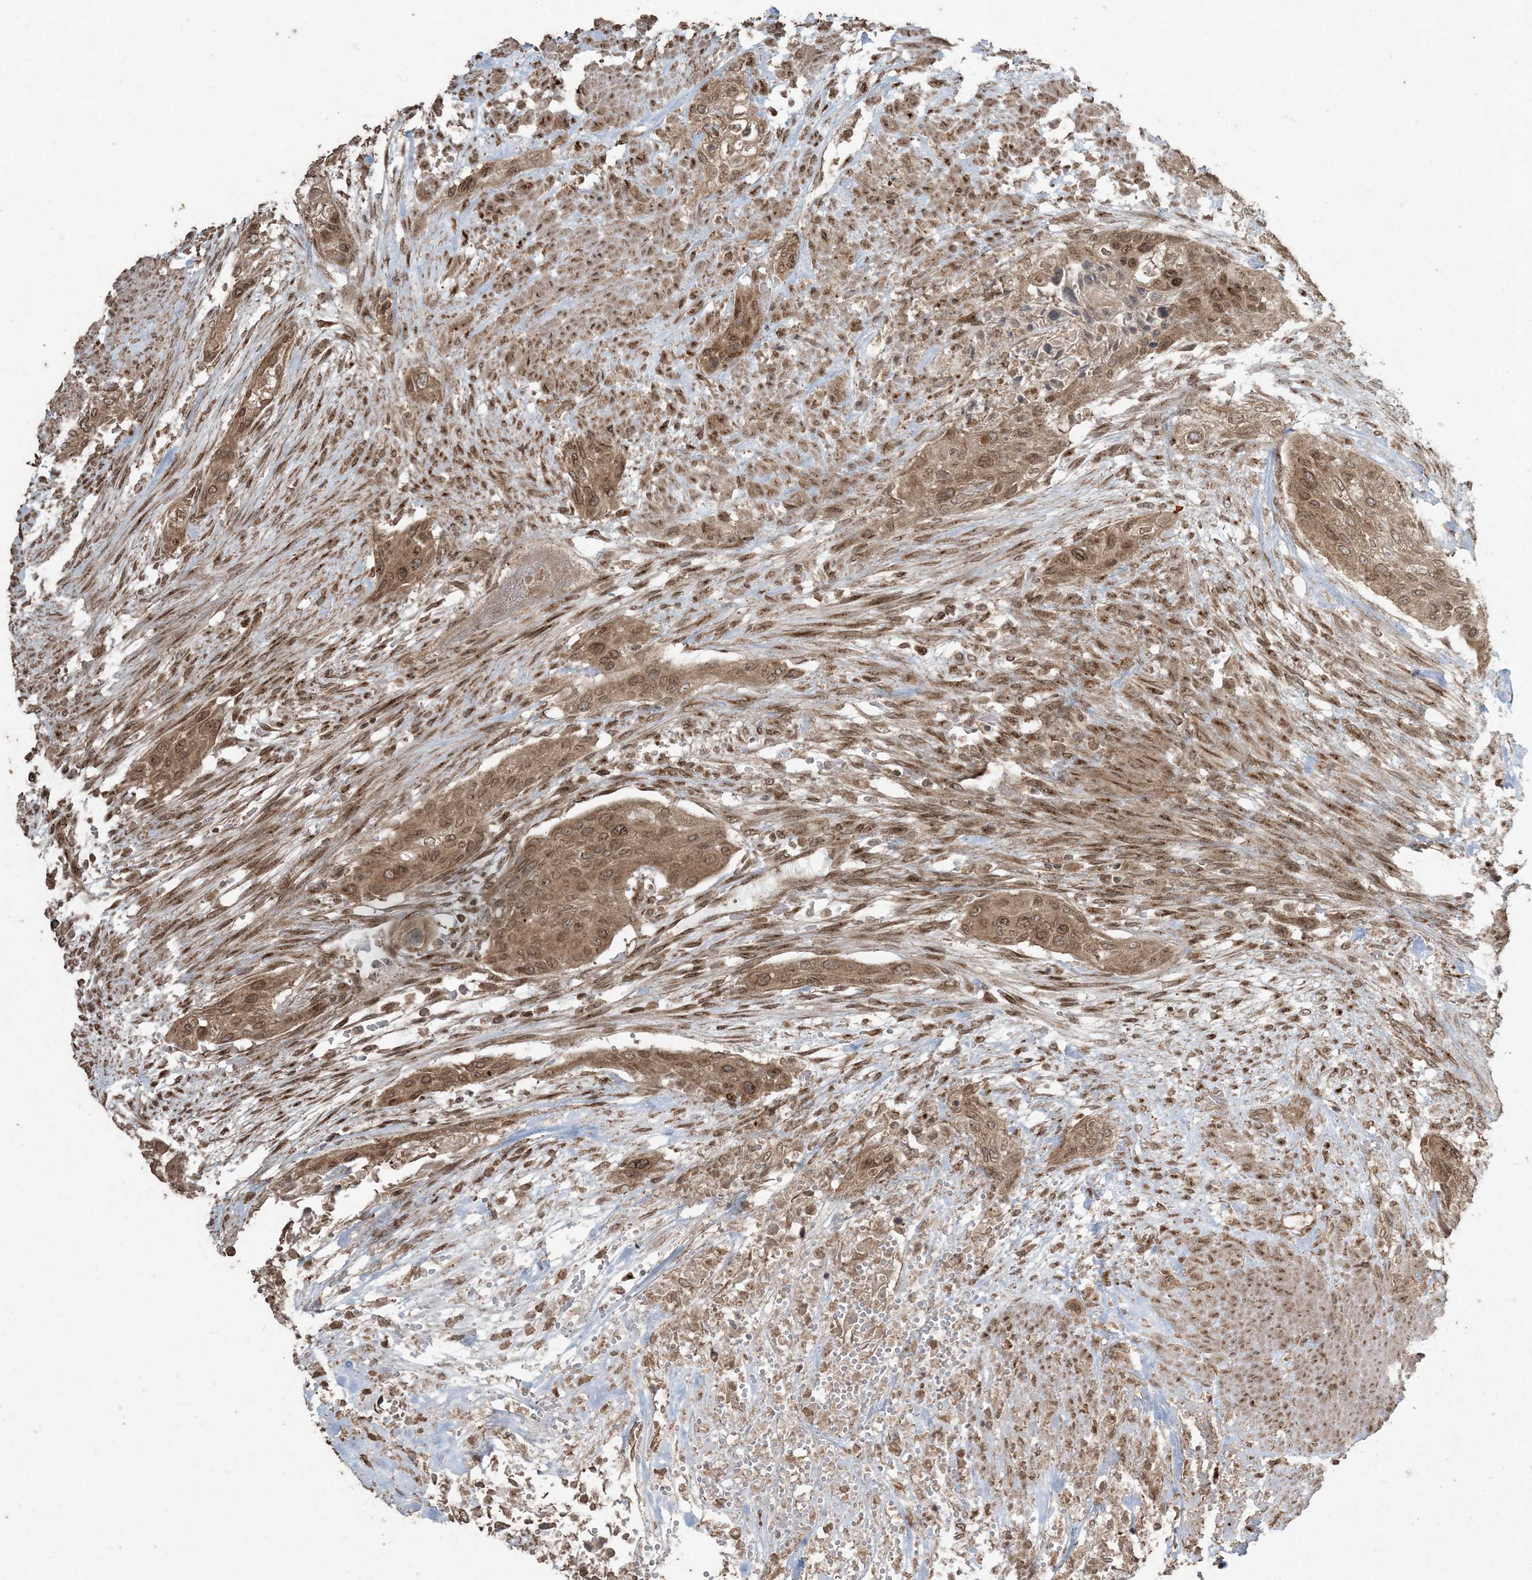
{"staining": {"intensity": "moderate", "quantity": ">75%", "location": "cytoplasmic/membranous,nuclear"}, "tissue": "urothelial cancer", "cell_type": "Tumor cells", "image_type": "cancer", "snomed": [{"axis": "morphology", "description": "Urothelial carcinoma, High grade"}, {"axis": "topography", "description": "Urinary bladder"}], "caption": "Brown immunohistochemical staining in human urothelial carcinoma (high-grade) reveals moderate cytoplasmic/membranous and nuclear expression in approximately >75% of tumor cells.", "gene": "DDX19B", "patient": {"sex": "male", "age": 35}}